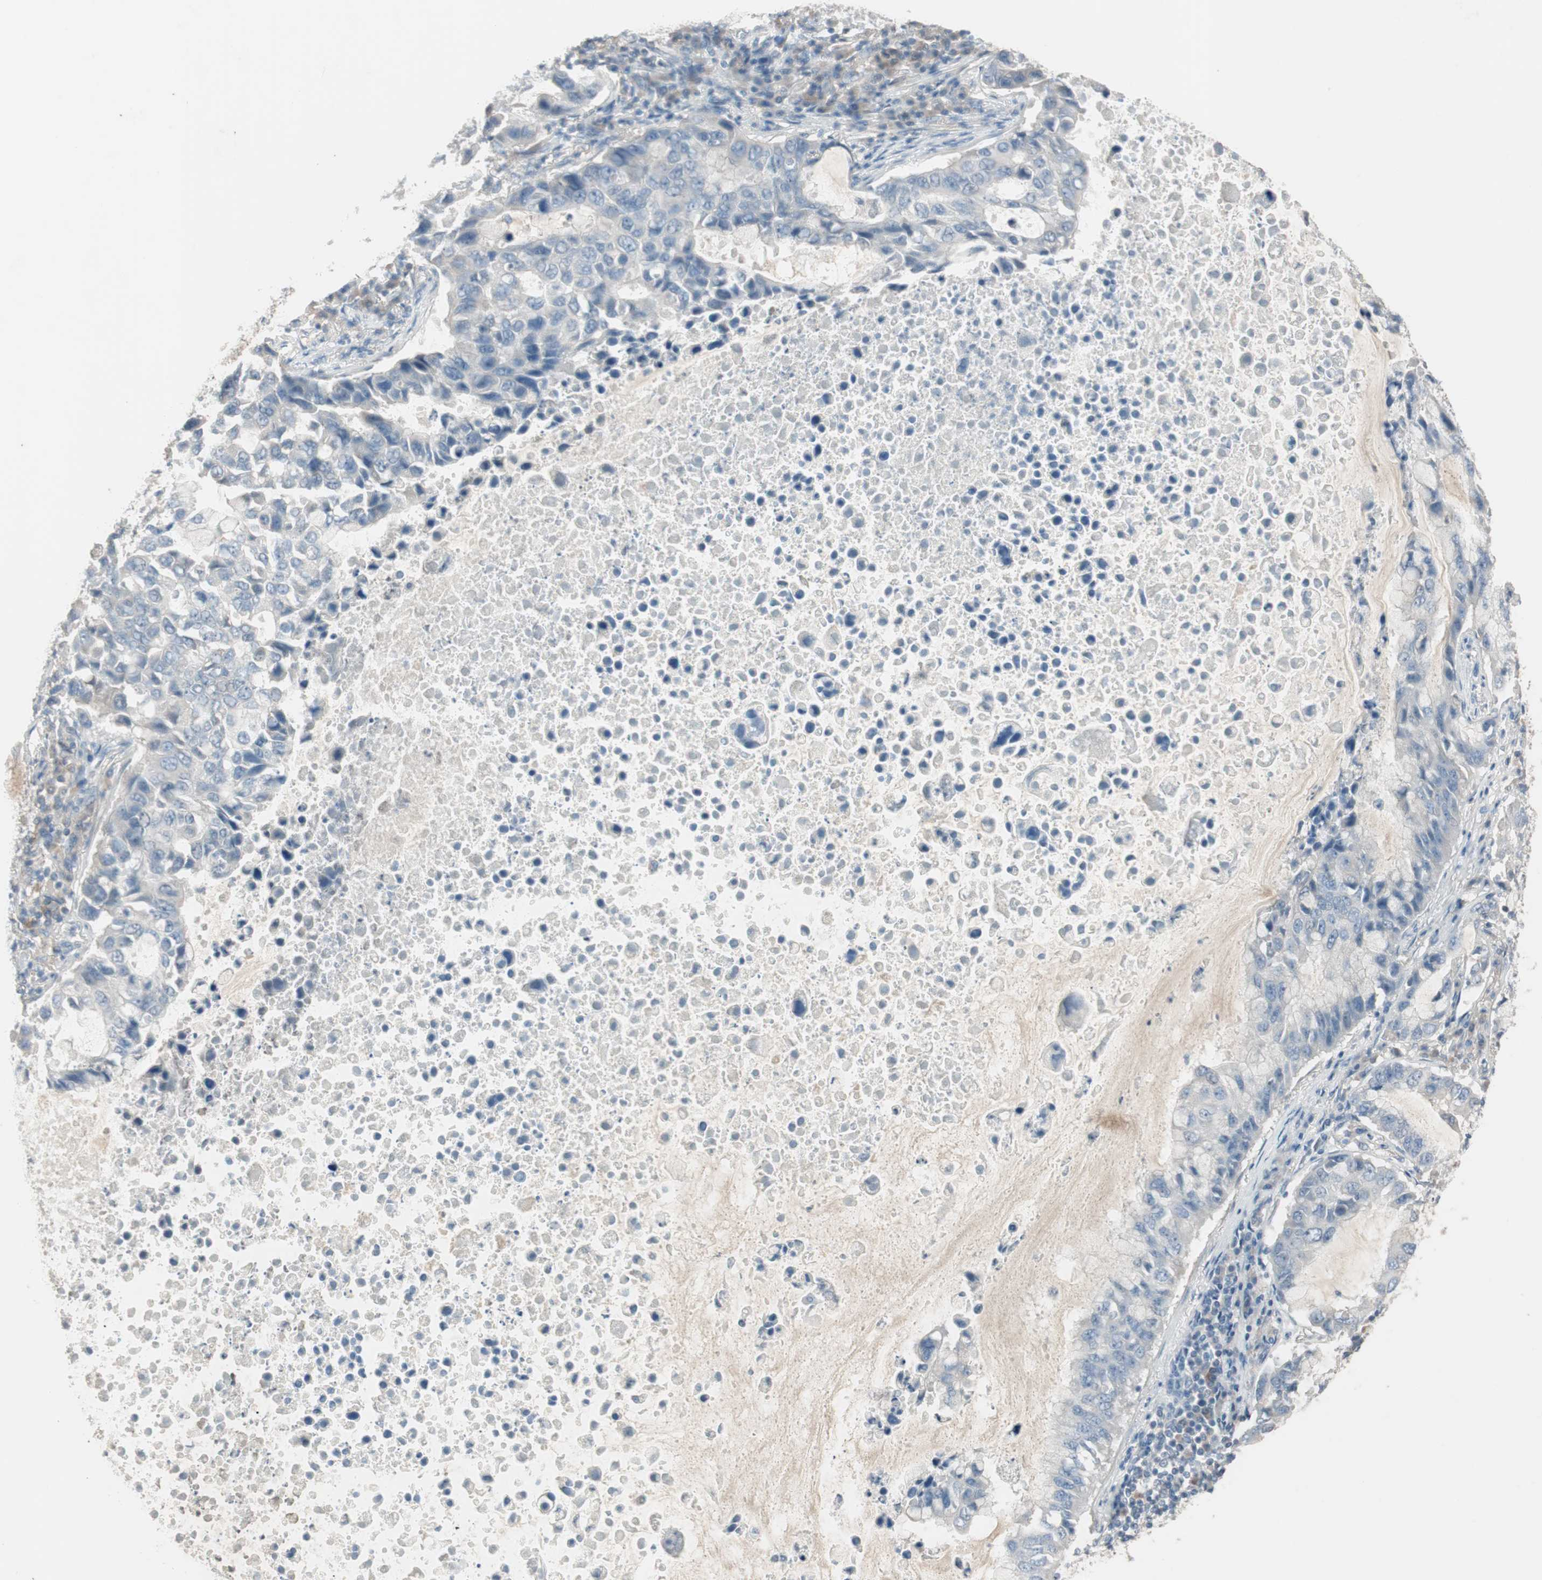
{"staining": {"intensity": "negative", "quantity": "none", "location": "none"}, "tissue": "lung cancer", "cell_type": "Tumor cells", "image_type": "cancer", "snomed": [{"axis": "morphology", "description": "Adenocarcinoma, NOS"}, {"axis": "topography", "description": "Lung"}], "caption": "IHC image of neoplastic tissue: adenocarcinoma (lung) stained with DAB (3,3'-diaminobenzidine) shows no significant protein expression in tumor cells.", "gene": "KHK", "patient": {"sex": "male", "age": 64}}